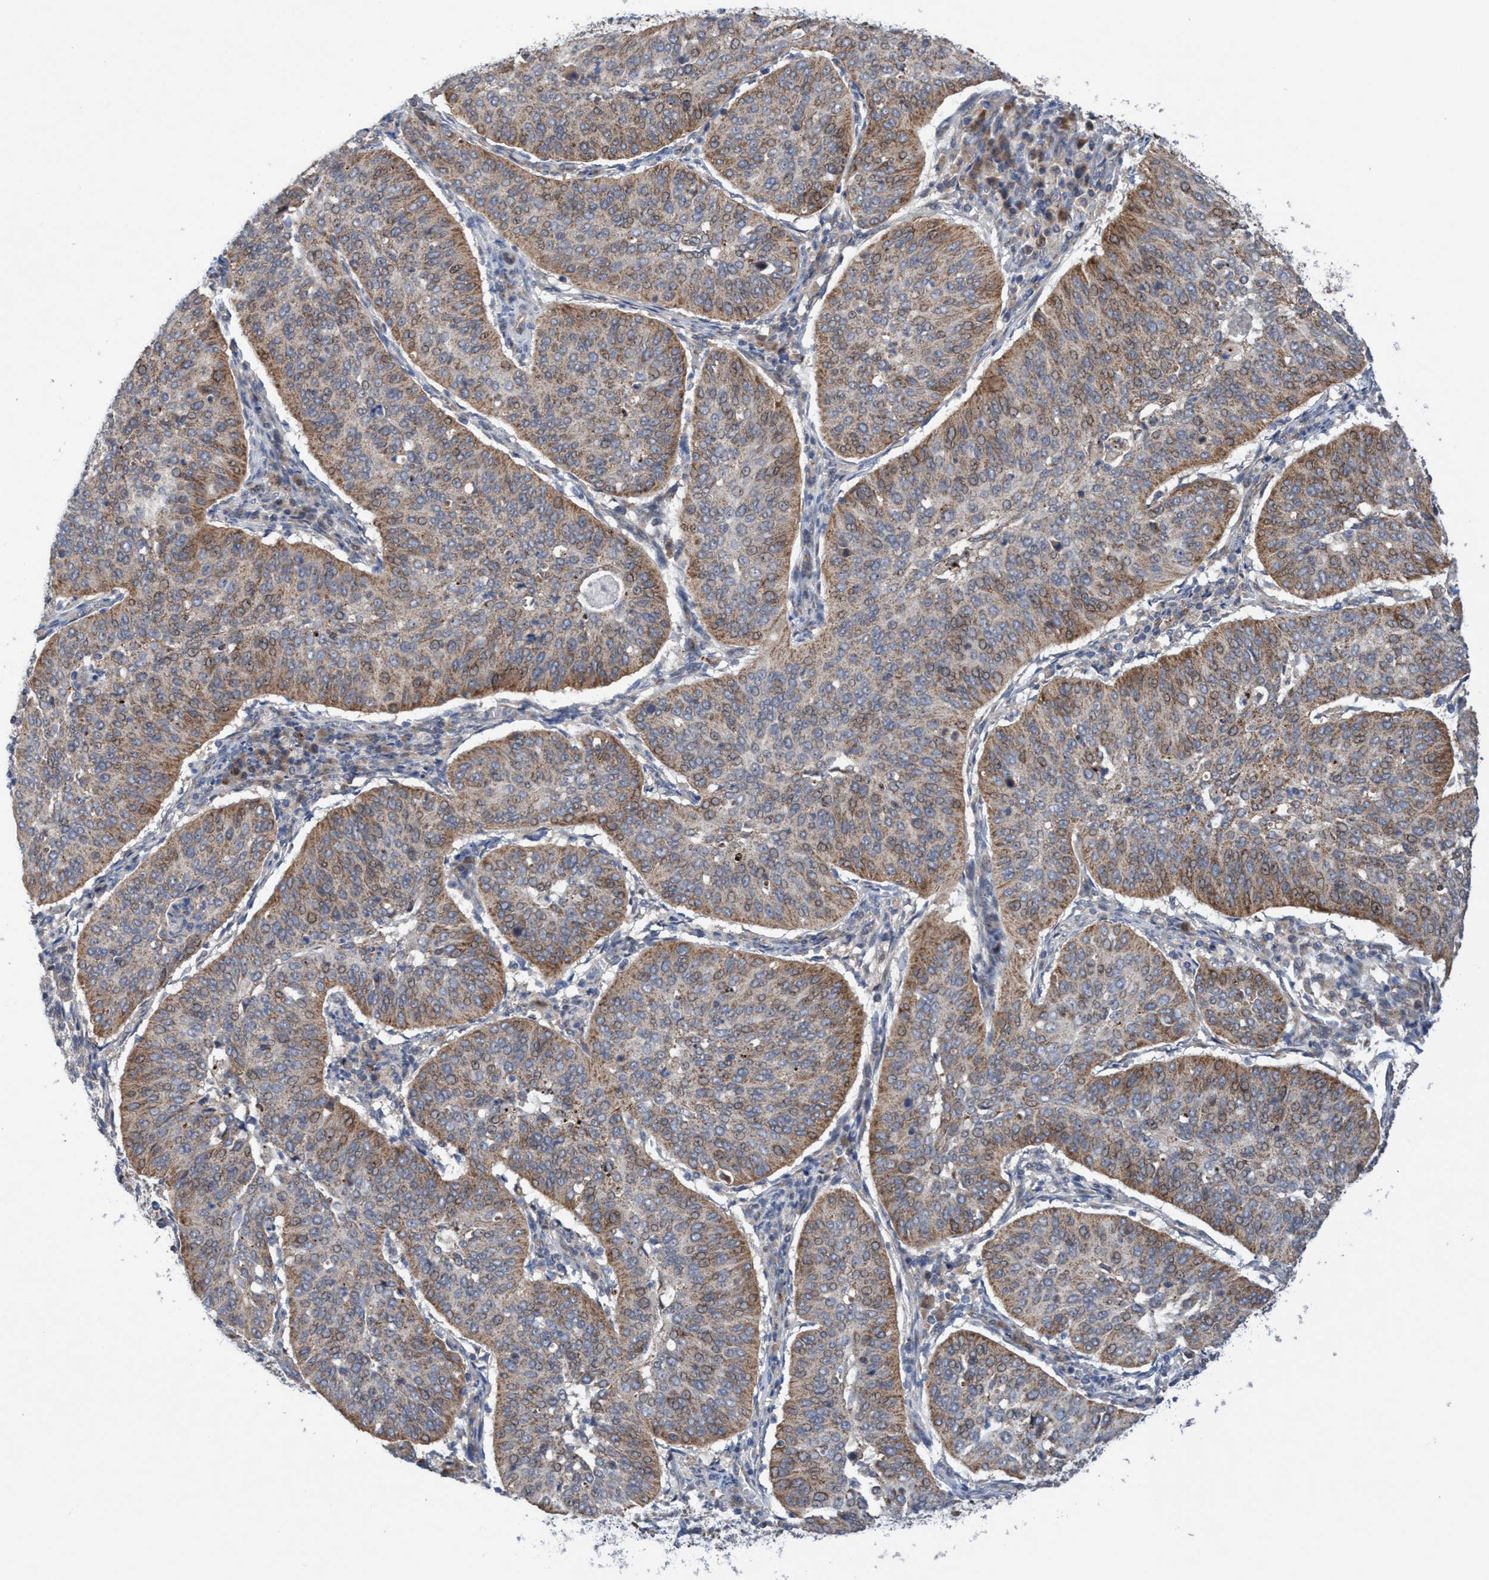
{"staining": {"intensity": "moderate", "quantity": ">75%", "location": "cytoplasmic/membranous,nuclear"}, "tissue": "cervical cancer", "cell_type": "Tumor cells", "image_type": "cancer", "snomed": [{"axis": "morphology", "description": "Normal tissue, NOS"}, {"axis": "morphology", "description": "Squamous cell carcinoma, NOS"}, {"axis": "topography", "description": "Cervix"}], "caption": "This histopathology image demonstrates IHC staining of squamous cell carcinoma (cervical), with medium moderate cytoplasmic/membranous and nuclear expression in approximately >75% of tumor cells.", "gene": "P2RY14", "patient": {"sex": "female", "age": 39}}